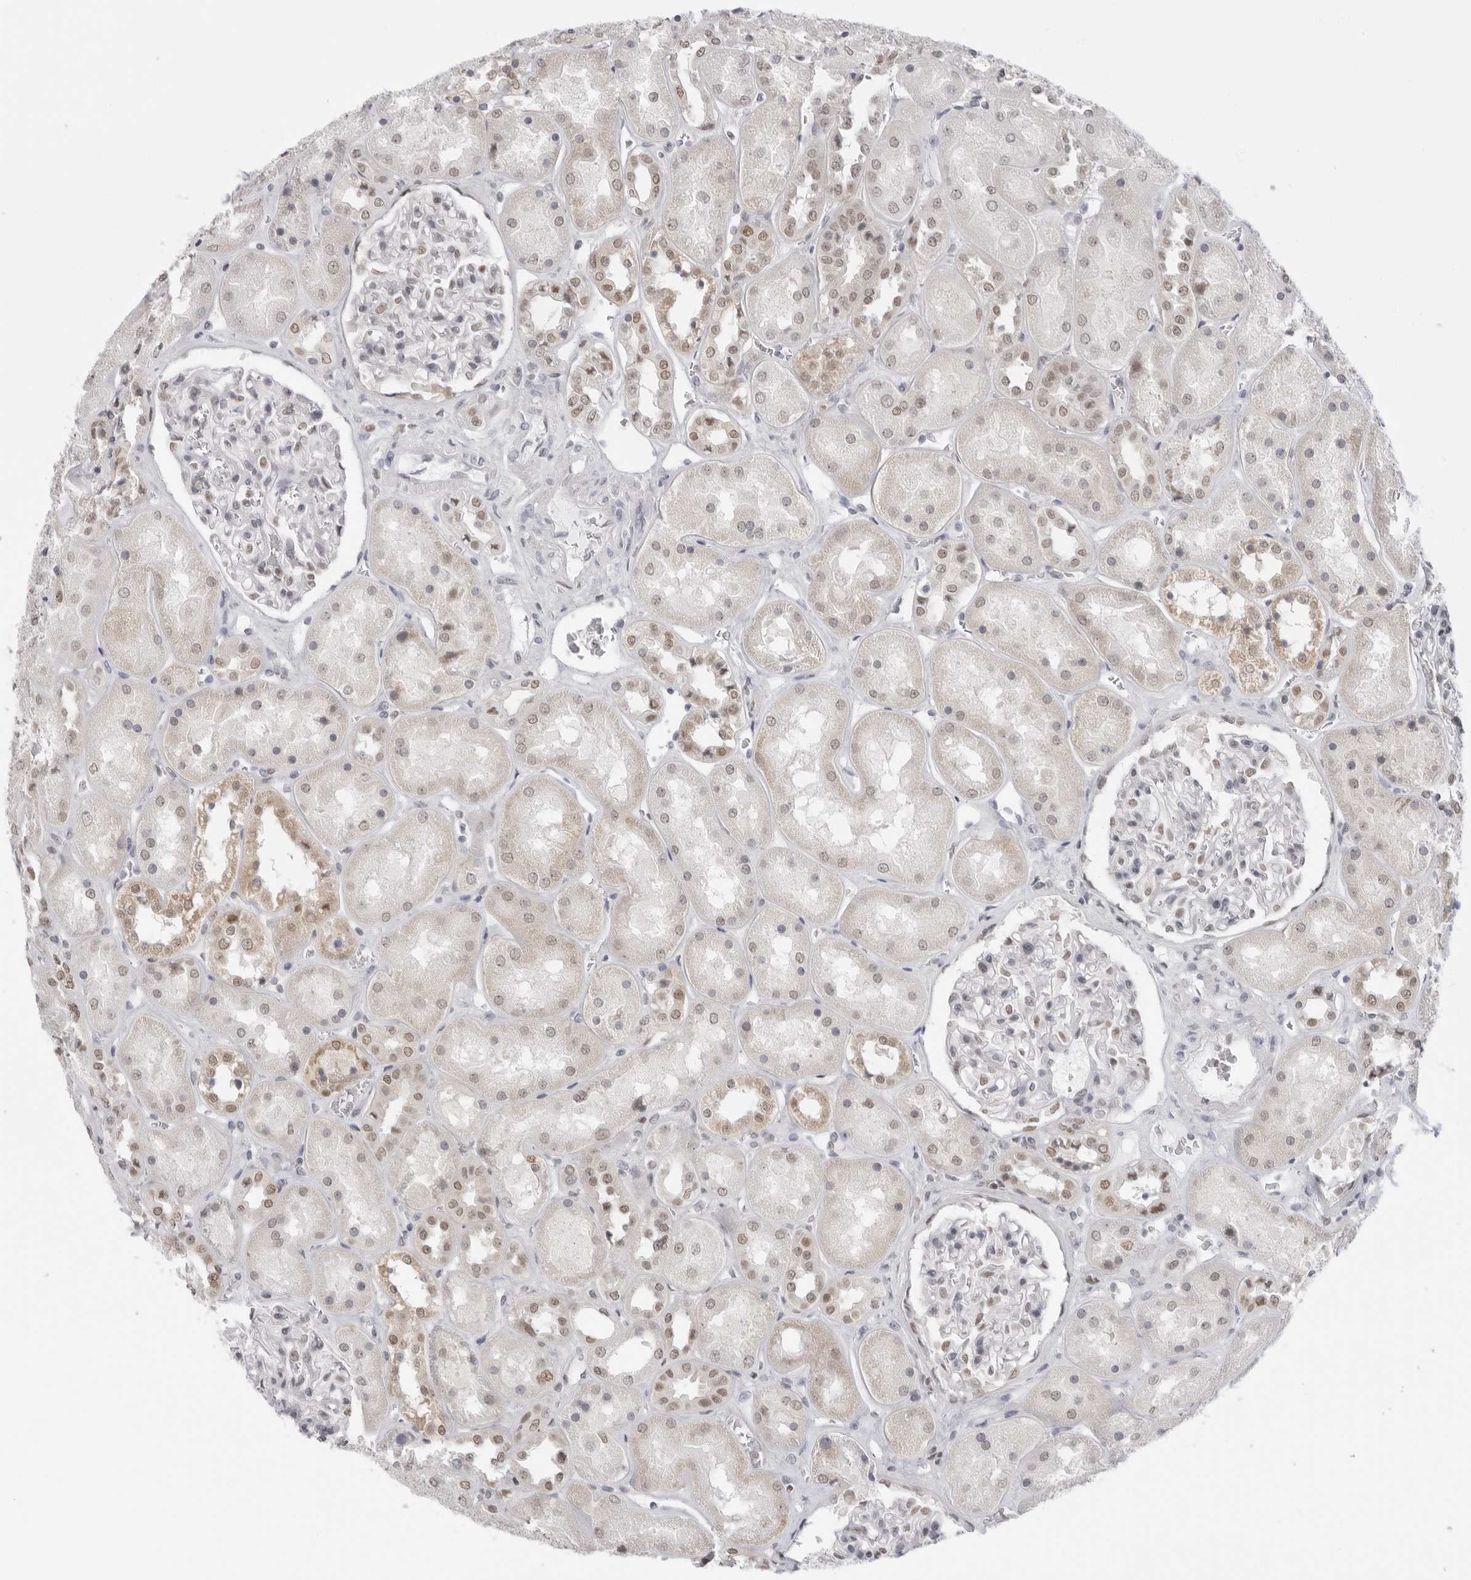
{"staining": {"intensity": "weak", "quantity": "25%-75%", "location": "nuclear"}, "tissue": "kidney", "cell_type": "Cells in glomeruli", "image_type": "normal", "snomed": [{"axis": "morphology", "description": "Normal tissue, NOS"}, {"axis": "topography", "description": "Kidney"}], "caption": "Kidney stained with a brown dye exhibits weak nuclear positive expression in approximately 25%-75% of cells in glomeruli.", "gene": "RPA2", "patient": {"sex": "male", "age": 70}}